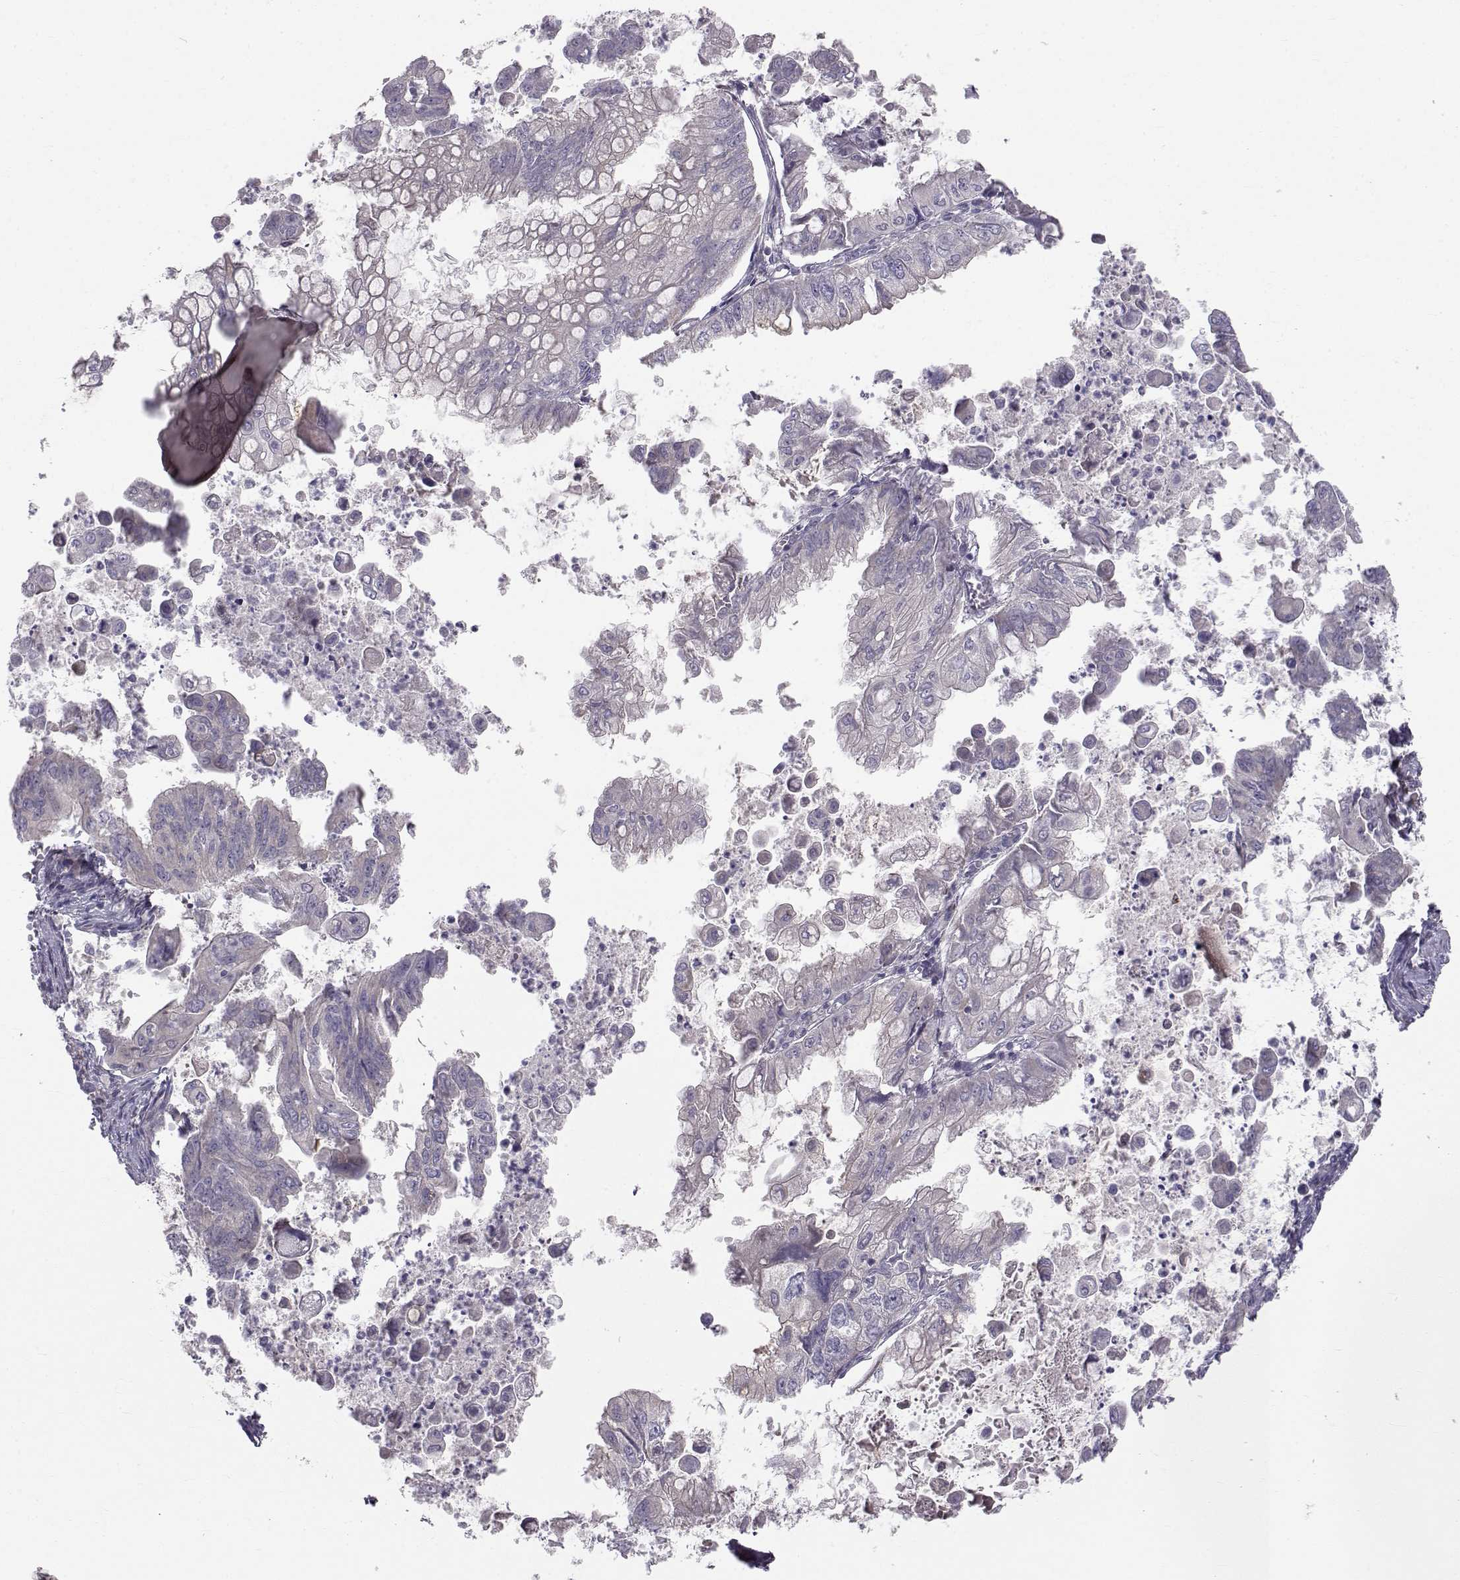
{"staining": {"intensity": "negative", "quantity": "none", "location": "none"}, "tissue": "stomach cancer", "cell_type": "Tumor cells", "image_type": "cancer", "snomed": [{"axis": "morphology", "description": "Adenocarcinoma, NOS"}, {"axis": "topography", "description": "Stomach, upper"}], "caption": "An immunohistochemistry (IHC) histopathology image of adenocarcinoma (stomach) is shown. There is no staining in tumor cells of adenocarcinoma (stomach).", "gene": "PEX5L", "patient": {"sex": "male", "age": 80}}